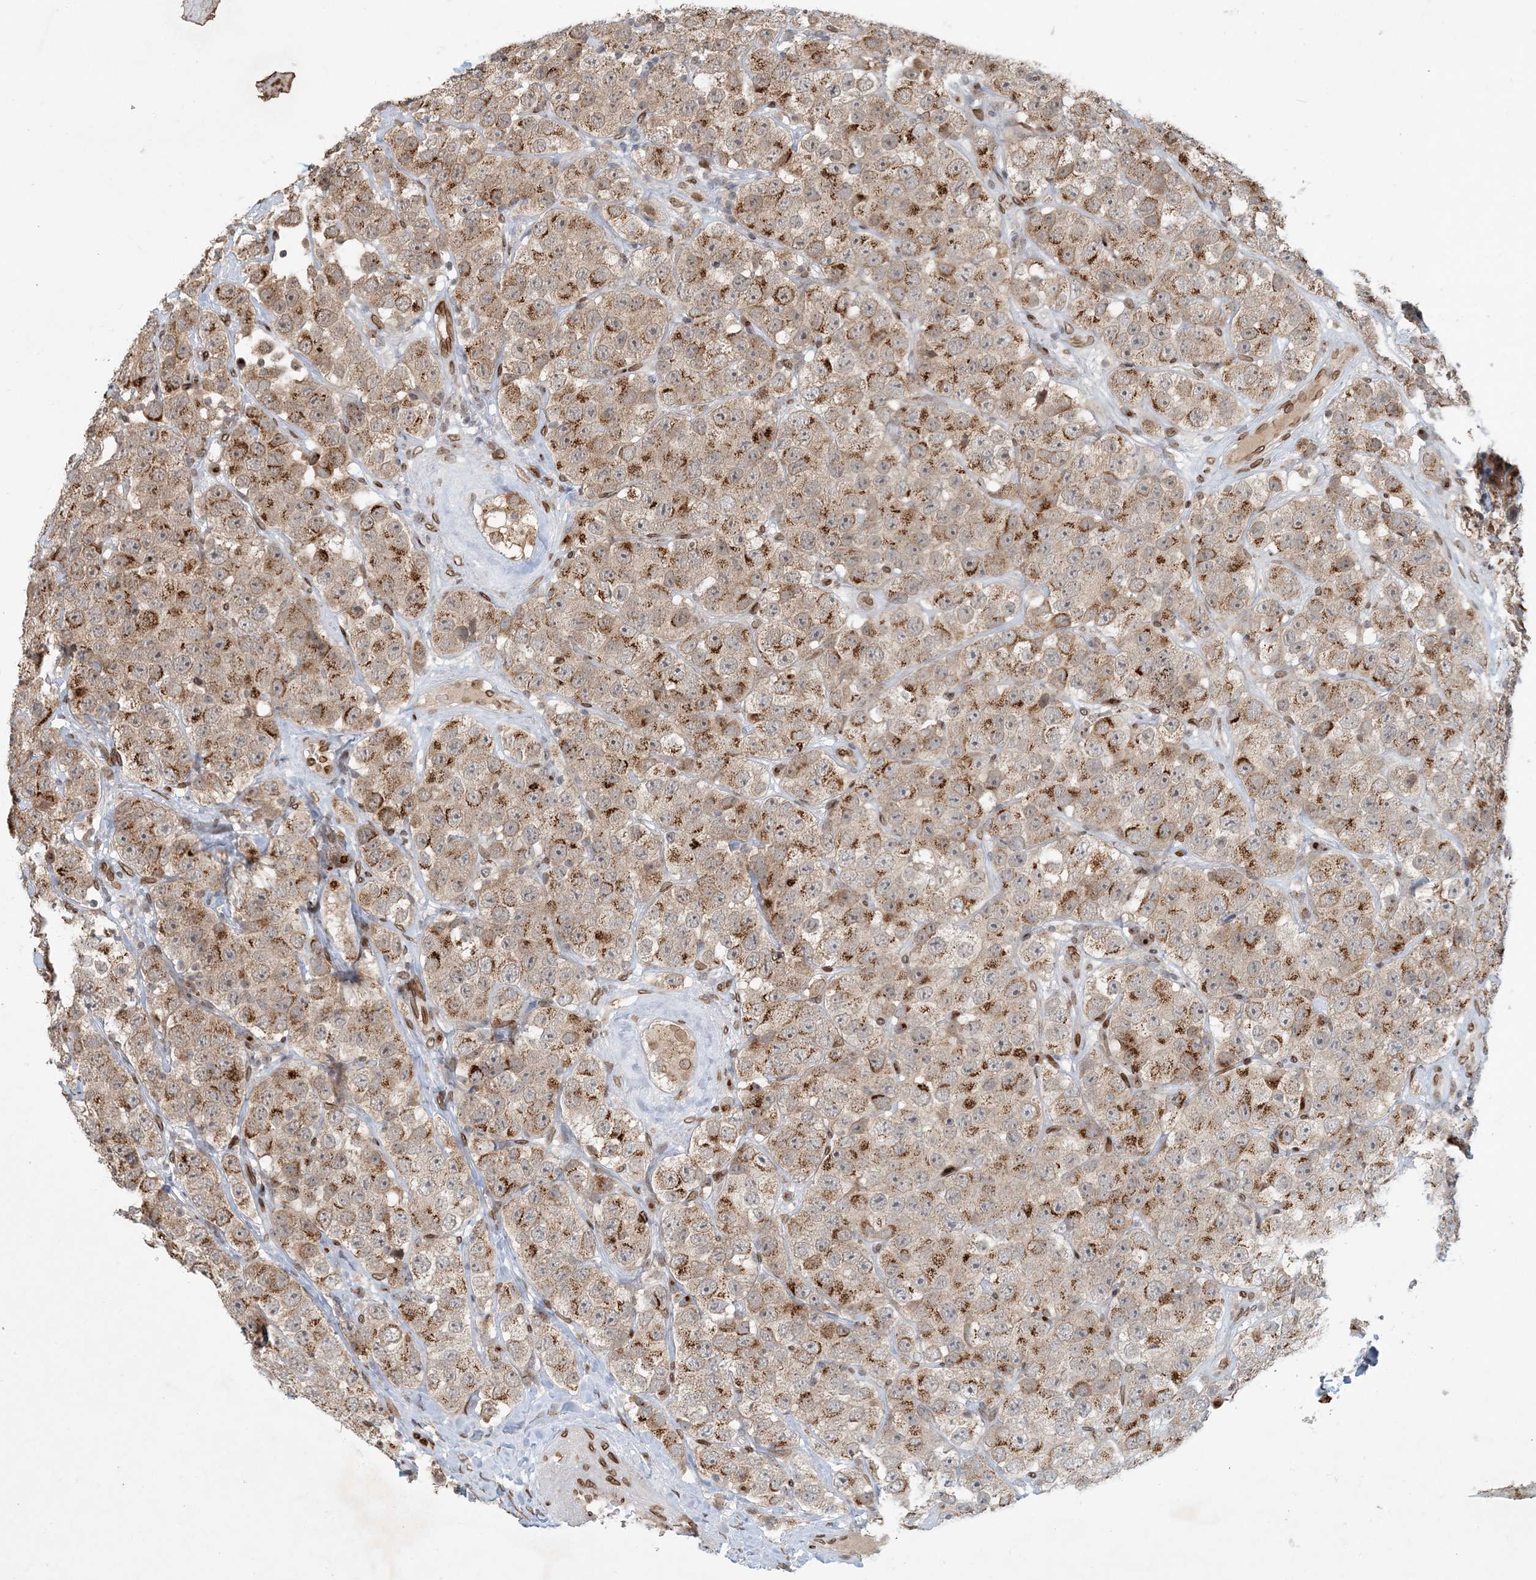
{"staining": {"intensity": "strong", "quantity": "25%-75%", "location": "cytoplasmic/membranous"}, "tissue": "testis cancer", "cell_type": "Tumor cells", "image_type": "cancer", "snomed": [{"axis": "morphology", "description": "Seminoma, NOS"}, {"axis": "topography", "description": "Testis"}], "caption": "Seminoma (testis) stained with DAB immunohistochemistry reveals high levels of strong cytoplasmic/membranous positivity in approximately 25%-75% of tumor cells. Using DAB (brown) and hematoxylin (blue) stains, captured at high magnification using brightfield microscopy.", "gene": "SLC35A2", "patient": {"sex": "male", "age": 28}}